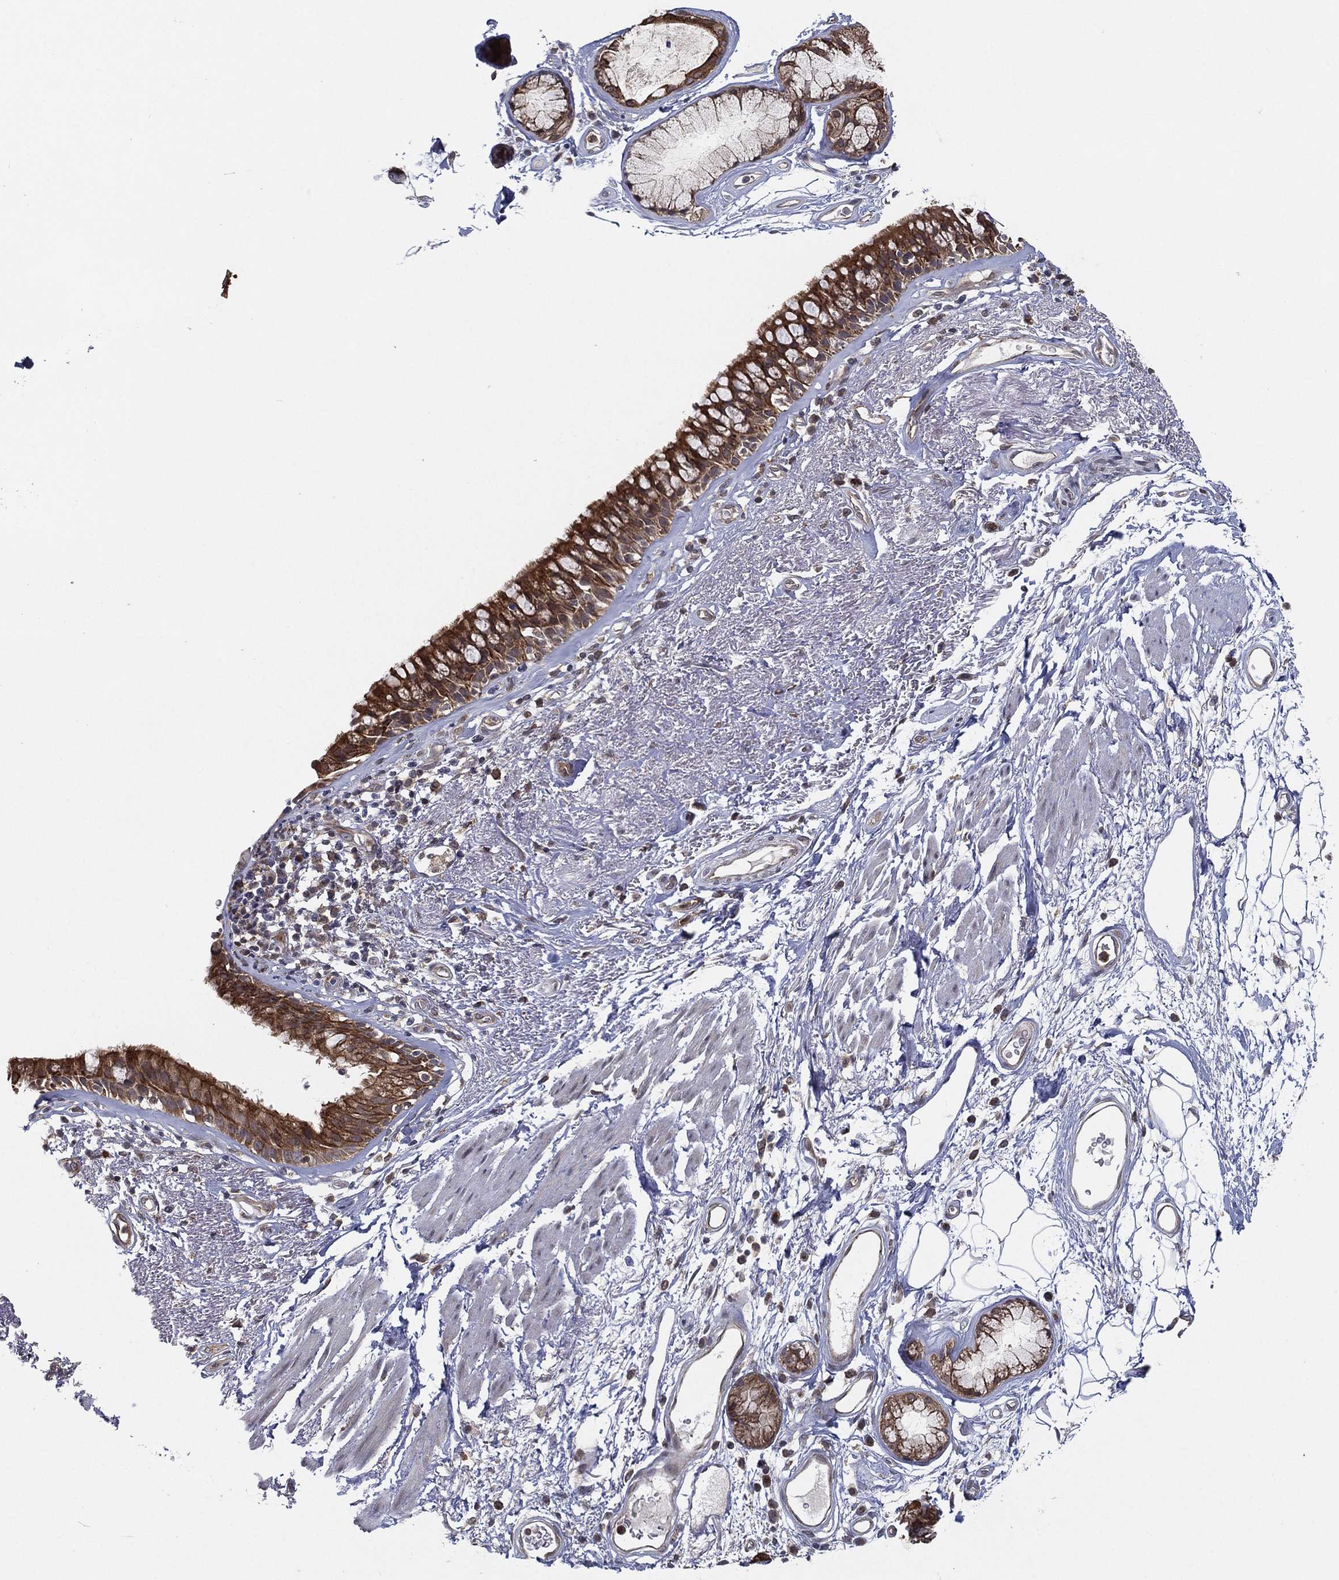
{"staining": {"intensity": "strong", "quantity": "<25%", "location": "cytoplasmic/membranous"}, "tissue": "bronchus", "cell_type": "Respiratory epithelial cells", "image_type": "normal", "snomed": [{"axis": "morphology", "description": "Normal tissue, NOS"}, {"axis": "topography", "description": "Bronchus"}], "caption": "About <25% of respiratory epithelial cells in normal human bronchus reveal strong cytoplasmic/membranous protein staining as visualized by brown immunohistochemical staining.", "gene": "UACA", "patient": {"sex": "male", "age": 82}}